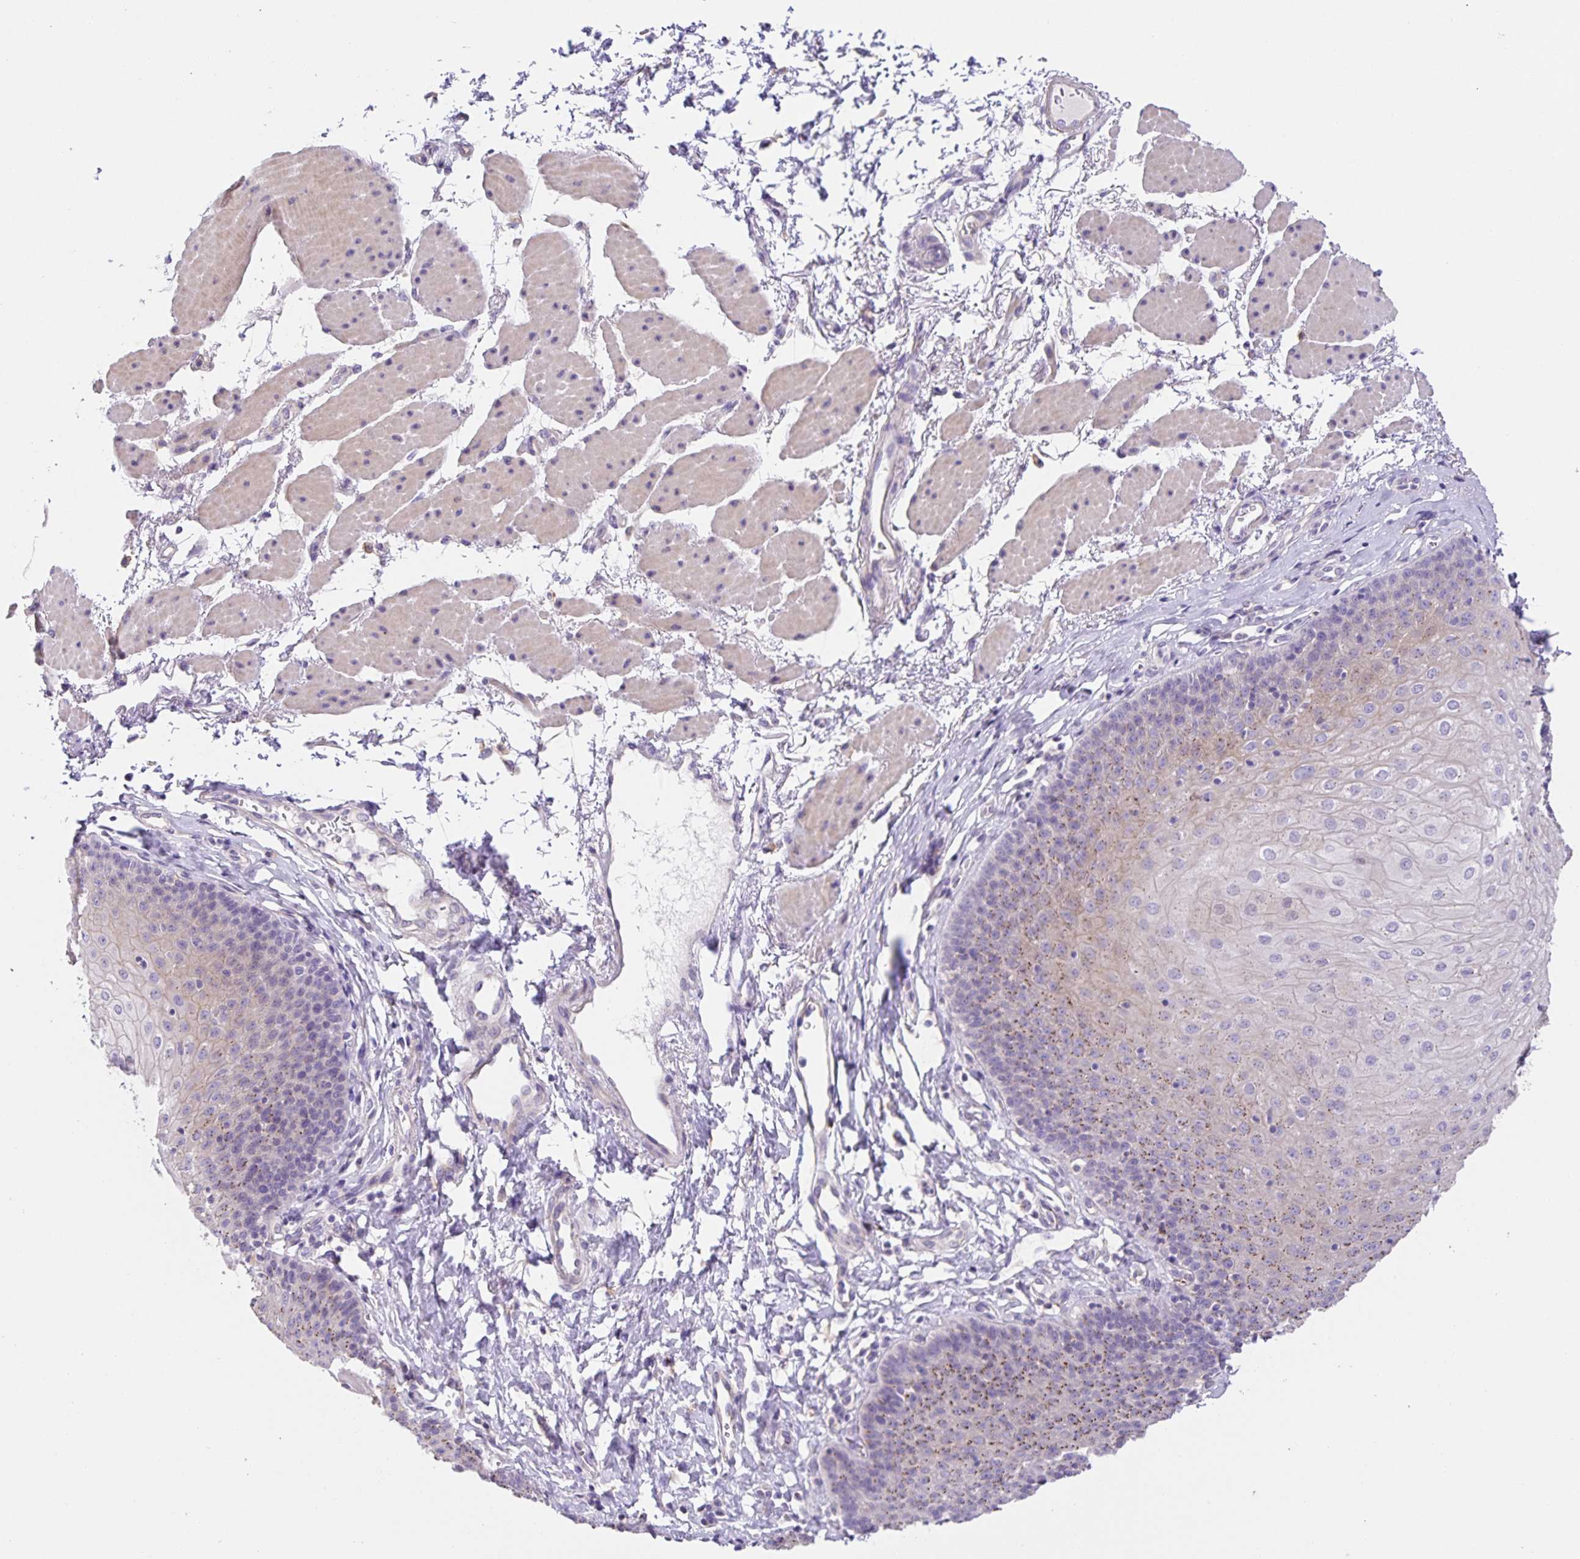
{"staining": {"intensity": "moderate", "quantity": "<25%", "location": "cytoplasmic/membranous"}, "tissue": "esophagus", "cell_type": "Squamous epithelial cells", "image_type": "normal", "snomed": [{"axis": "morphology", "description": "Normal tissue, NOS"}, {"axis": "topography", "description": "Esophagus"}], "caption": "The image shows a brown stain indicating the presence of a protein in the cytoplasmic/membranous of squamous epithelial cells in esophagus.", "gene": "PRR36", "patient": {"sex": "female", "age": 81}}